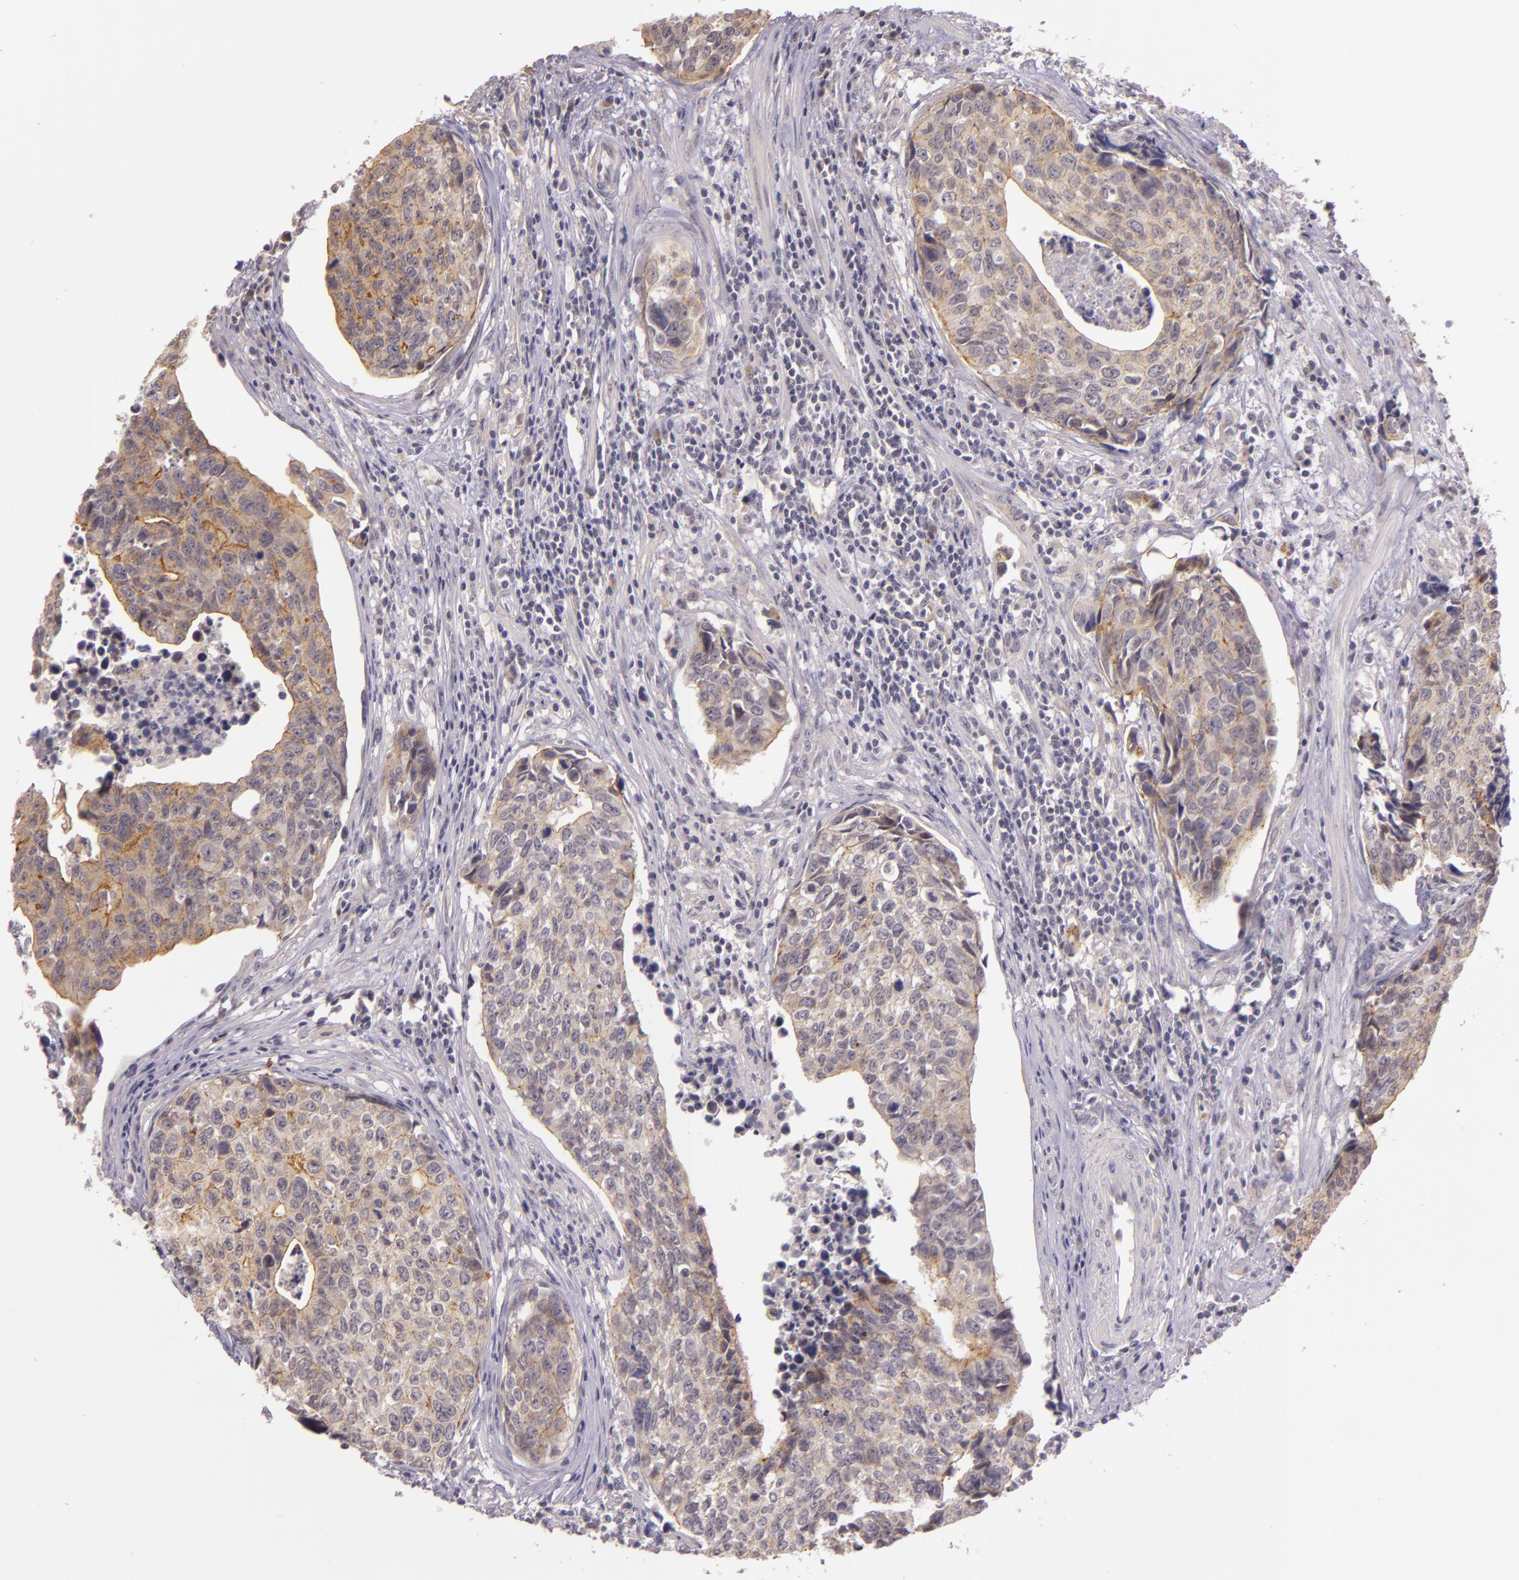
{"staining": {"intensity": "weak", "quantity": ">75%", "location": "cytoplasmic/membranous"}, "tissue": "urothelial cancer", "cell_type": "Tumor cells", "image_type": "cancer", "snomed": [{"axis": "morphology", "description": "Urothelial carcinoma, High grade"}, {"axis": "topography", "description": "Urinary bladder"}], "caption": "IHC photomicrograph of human urothelial carcinoma (high-grade) stained for a protein (brown), which demonstrates low levels of weak cytoplasmic/membranous positivity in approximately >75% of tumor cells.", "gene": "ARMH4", "patient": {"sex": "male", "age": 81}}